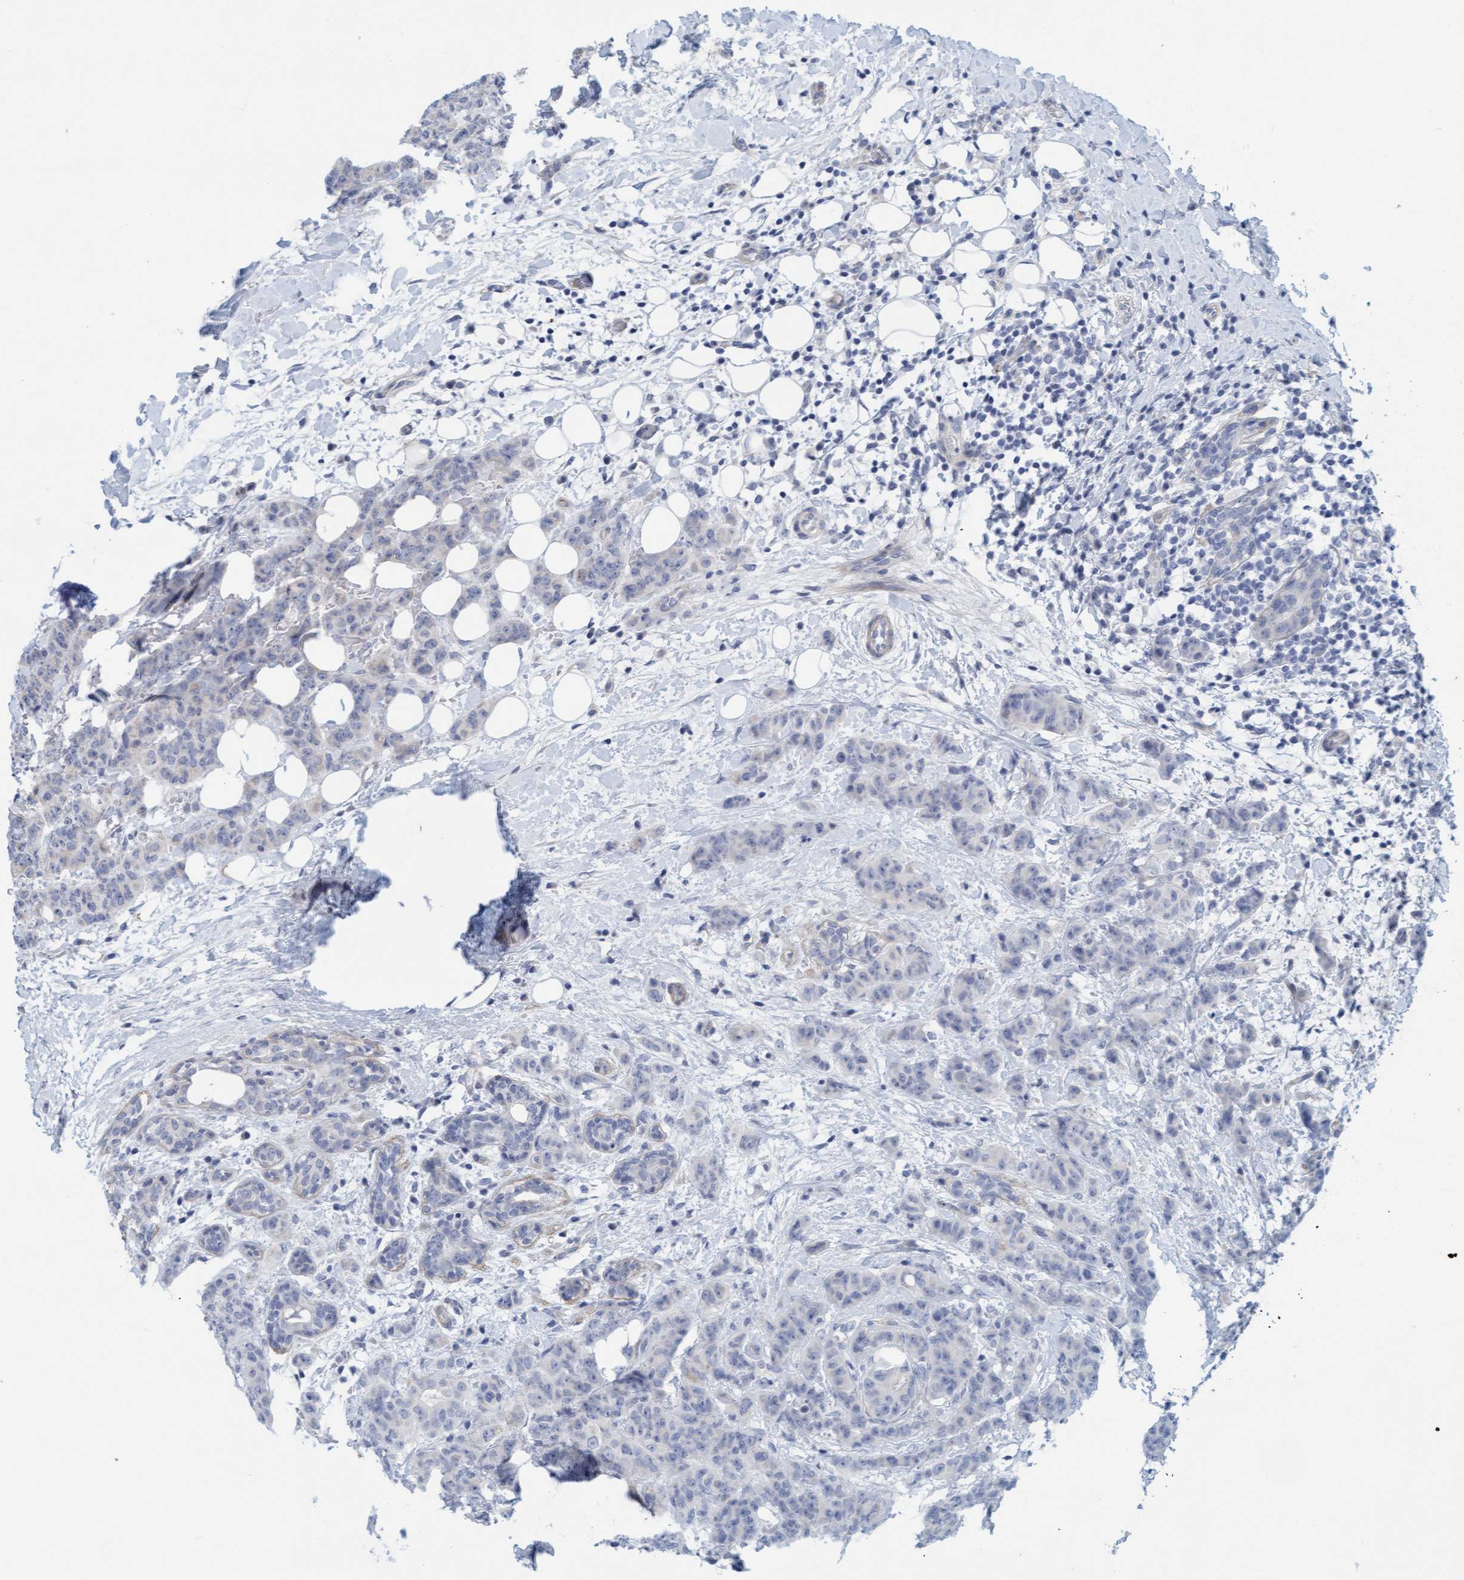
{"staining": {"intensity": "negative", "quantity": "none", "location": "none"}, "tissue": "breast cancer", "cell_type": "Tumor cells", "image_type": "cancer", "snomed": [{"axis": "morphology", "description": "Normal tissue, NOS"}, {"axis": "morphology", "description": "Duct carcinoma"}, {"axis": "topography", "description": "Breast"}], "caption": "IHC of human invasive ductal carcinoma (breast) exhibits no positivity in tumor cells.", "gene": "TSTD2", "patient": {"sex": "female", "age": 40}}